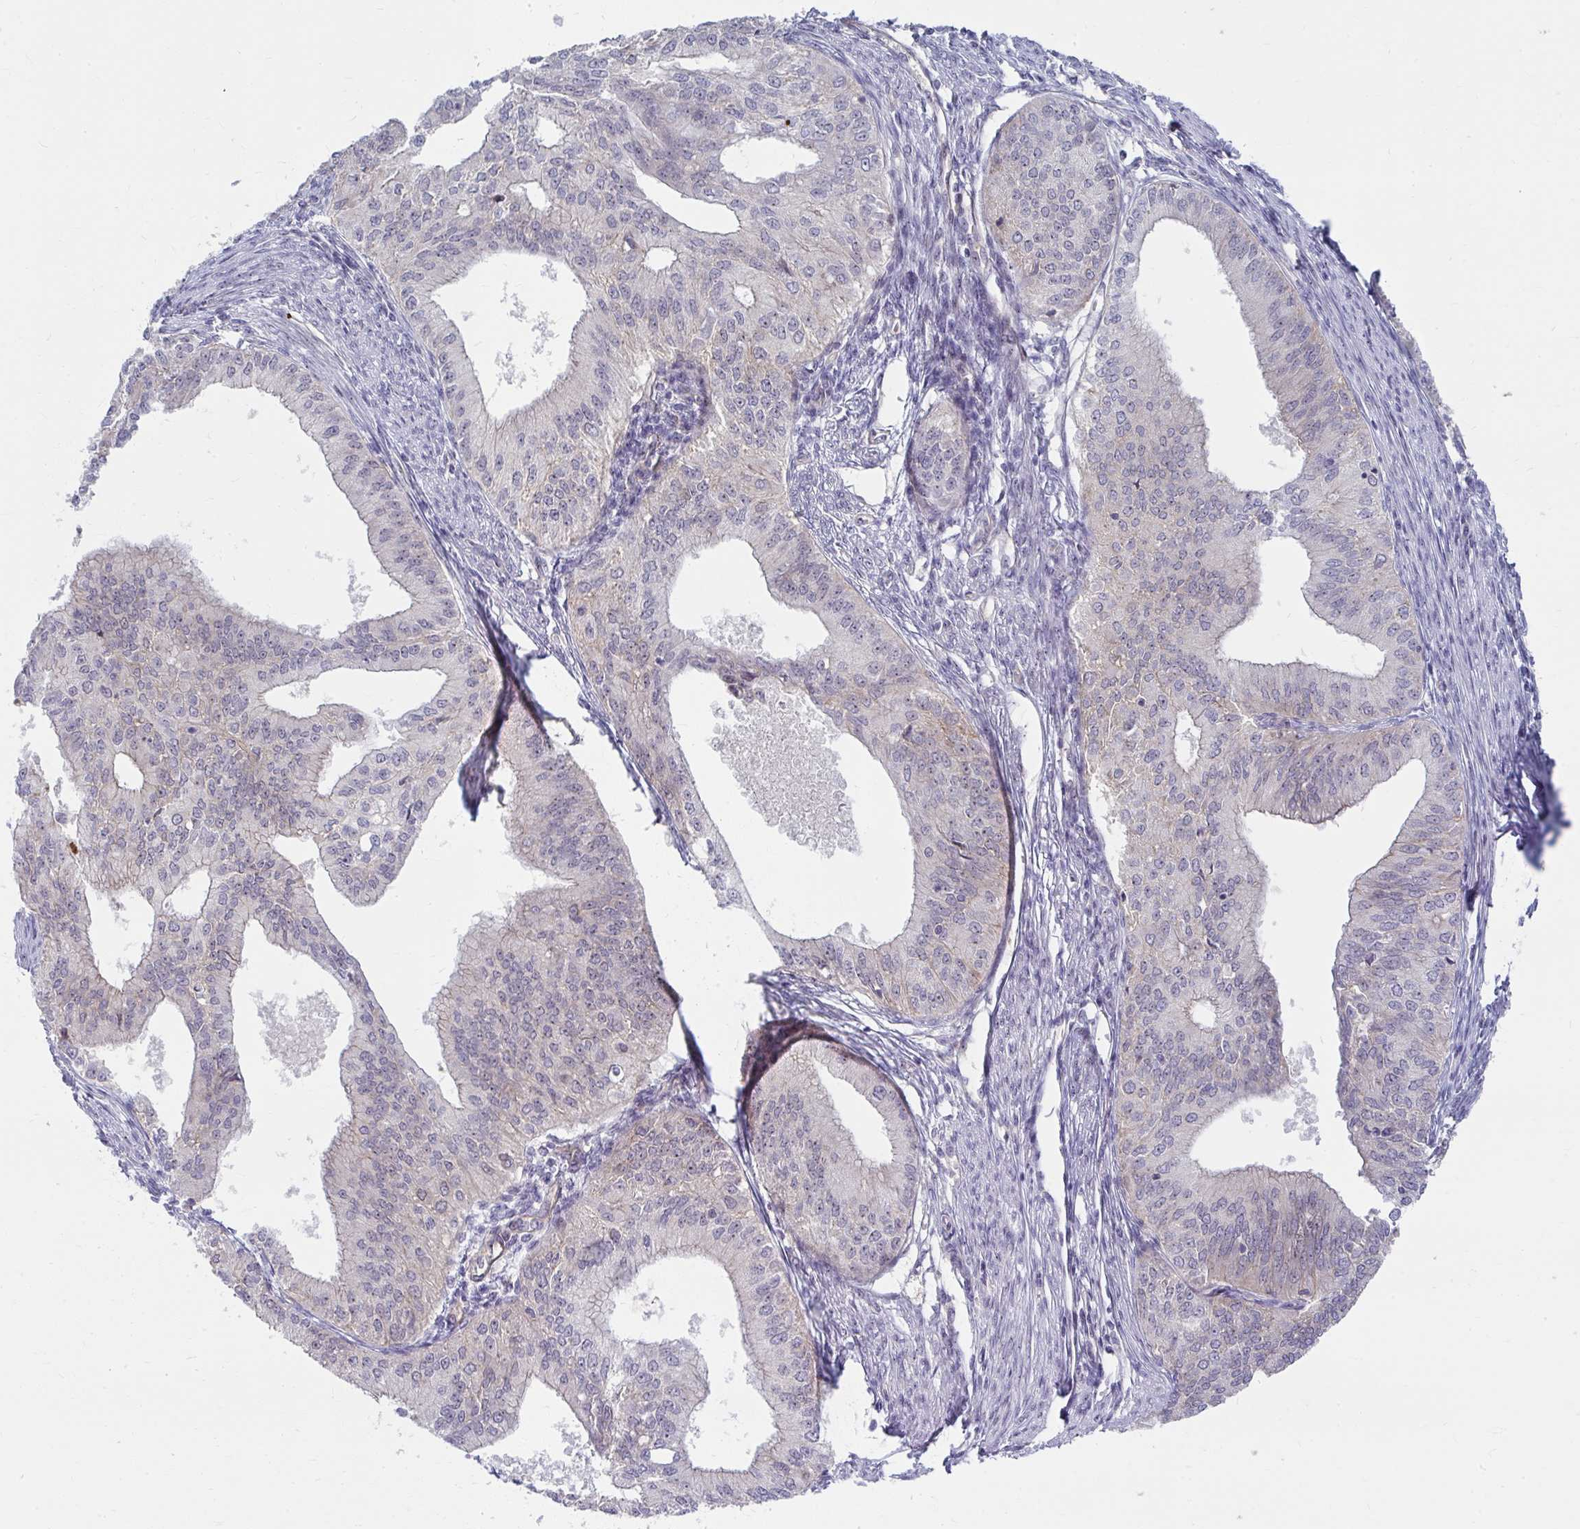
{"staining": {"intensity": "weak", "quantity": "25%-75%", "location": "nuclear"}, "tissue": "endometrial cancer", "cell_type": "Tumor cells", "image_type": "cancer", "snomed": [{"axis": "morphology", "description": "Adenocarcinoma, NOS"}, {"axis": "topography", "description": "Endometrium"}], "caption": "A histopathology image of endometrial adenocarcinoma stained for a protein reveals weak nuclear brown staining in tumor cells.", "gene": "MUS81", "patient": {"sex": "female", "age": 50}}